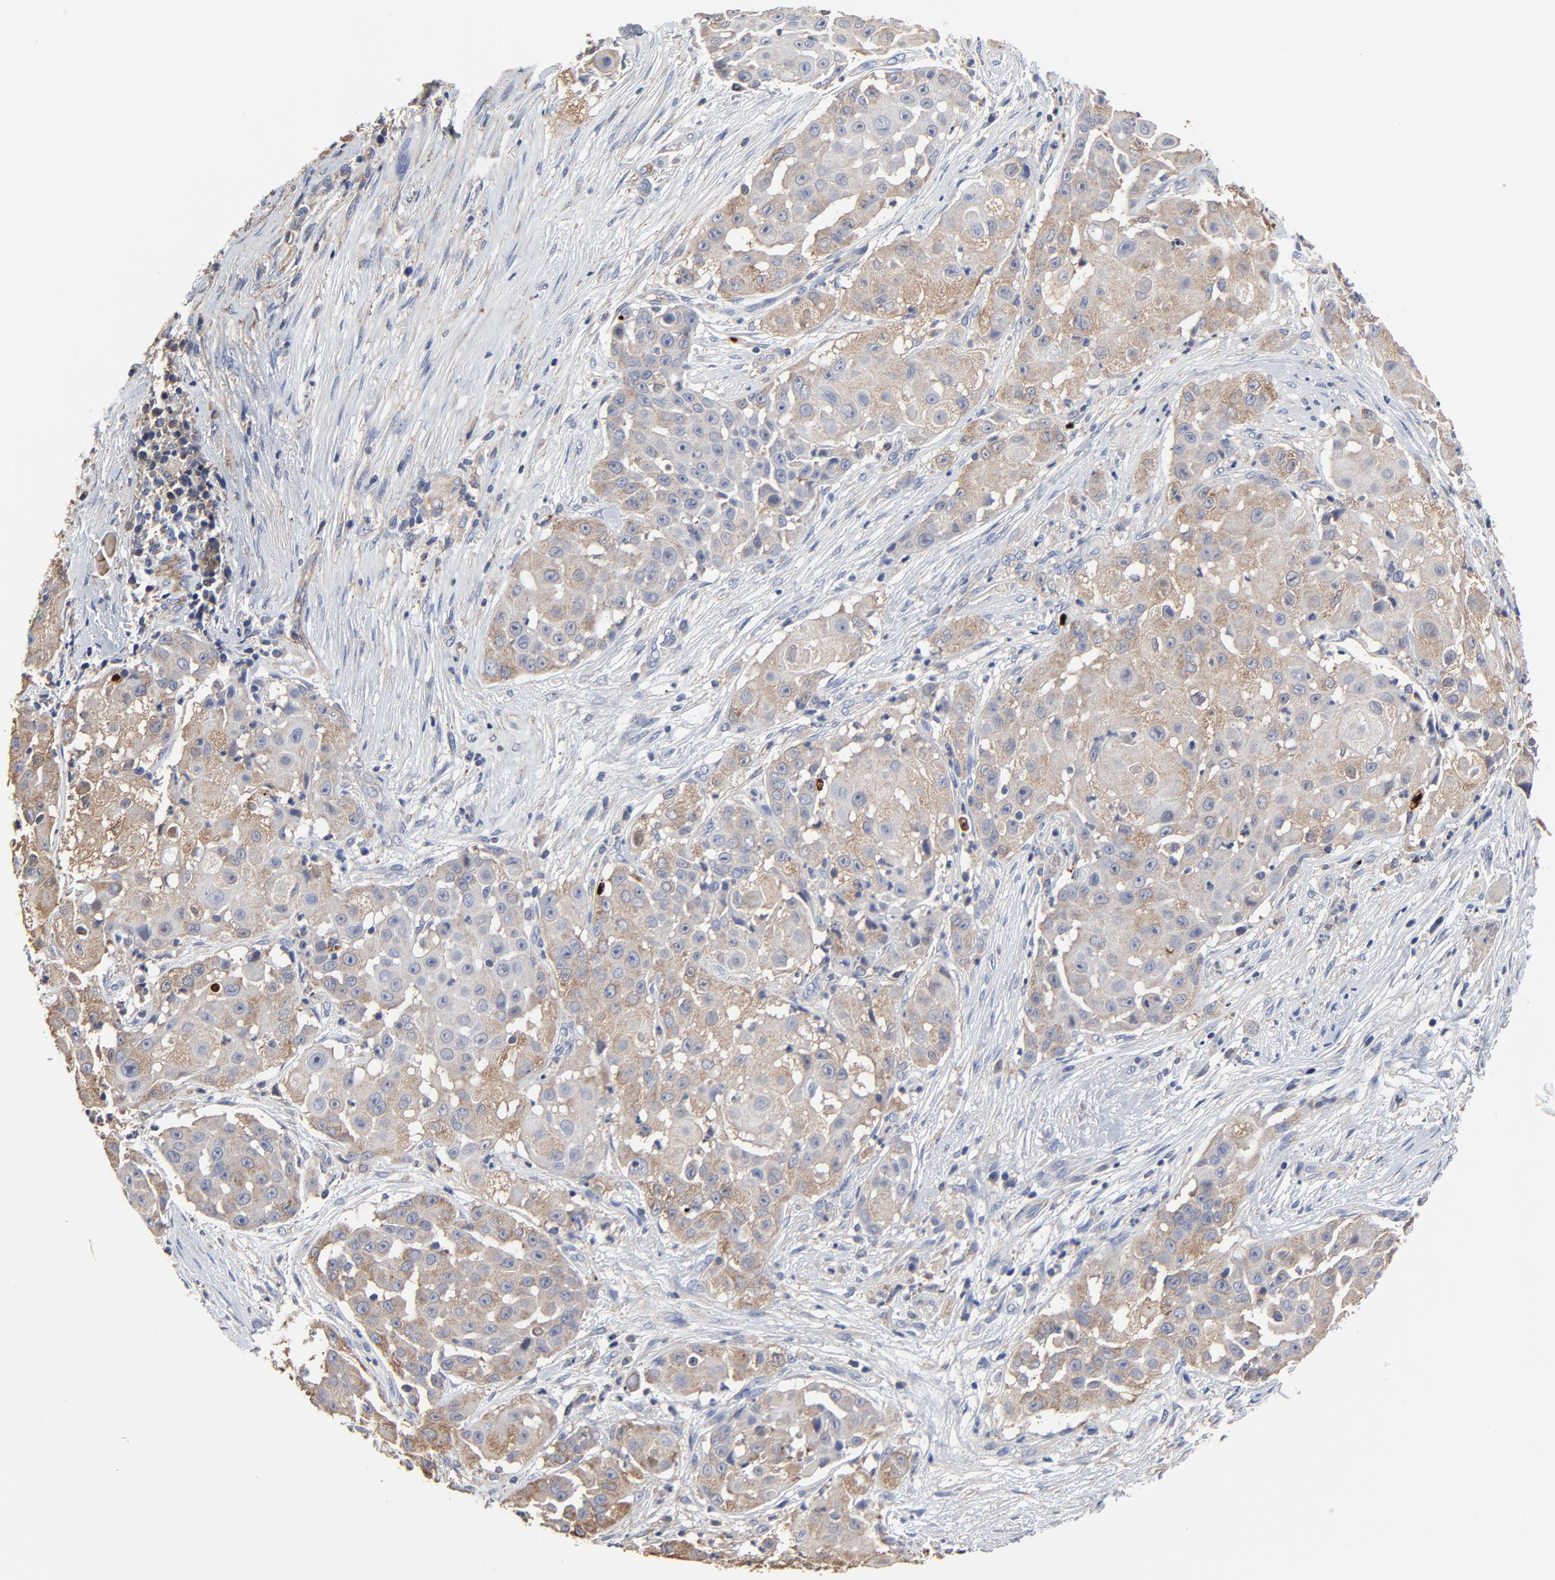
{"staining": {"intensity": "moderate", "quantity": ">75%", "location": "cytoplasmic/membranous,nuclear"}, "tissue": "skin cancer", "cell_type": "Tumor cells", "image_type": "cancer", "snomed": [{"axis": "morphology", "description": "Squamous cell carcinoma, NOS"}, {"axis": "topography", "description": "Skin"}], "caption": "The photomicrograph reveals a brown stain indicating the presence of a protein in the cytoplasmic/membranous and nuclear of tumor cells in skin cancer (squamous cell carcinoma). (DAB (3,3'-diaminobenzidine) IHC, brown staining for protein, blue staining for nuclei).", "gene": "NXF3", "patient": {"sex": "female", "age": 57}}